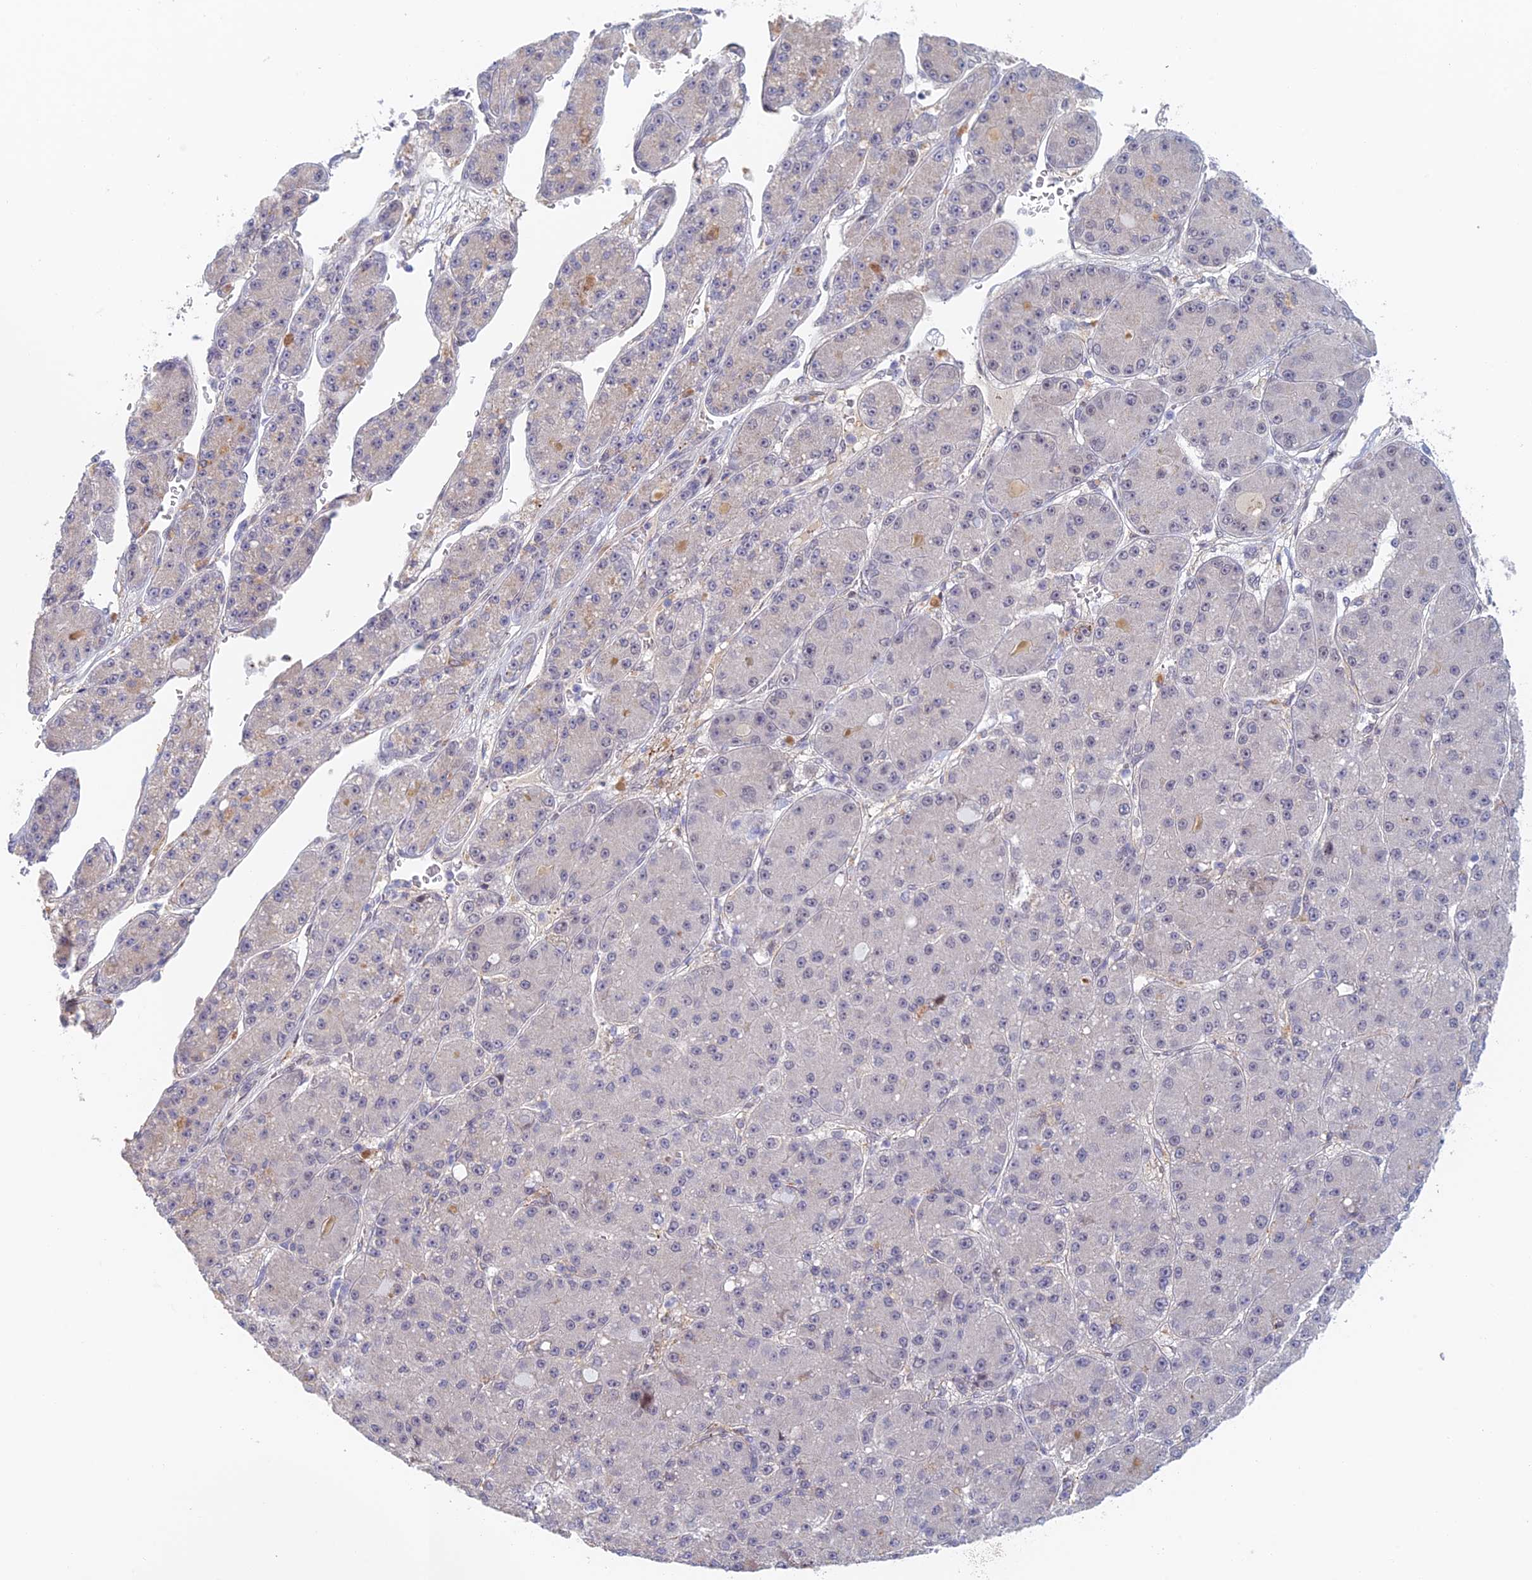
{"staining": {"intensity": "negative", "quantity": "none", "location": "none"}, "tissue": "liver cancer", "cell_type": "Tumor cells", "image_type": "cancer", "snomed": [{"axis": "morphology", "description": "Carcinoma, Hepatocellular, NOS"}, {"axis": "topography", "description": "Liver"}], "caption": "Protein analysis of liver hepatocellular carcinoma reveals no significant expression in tumor cells.", "gene": "ZUP1", "patient": {"sex": "male", "age": 67}}